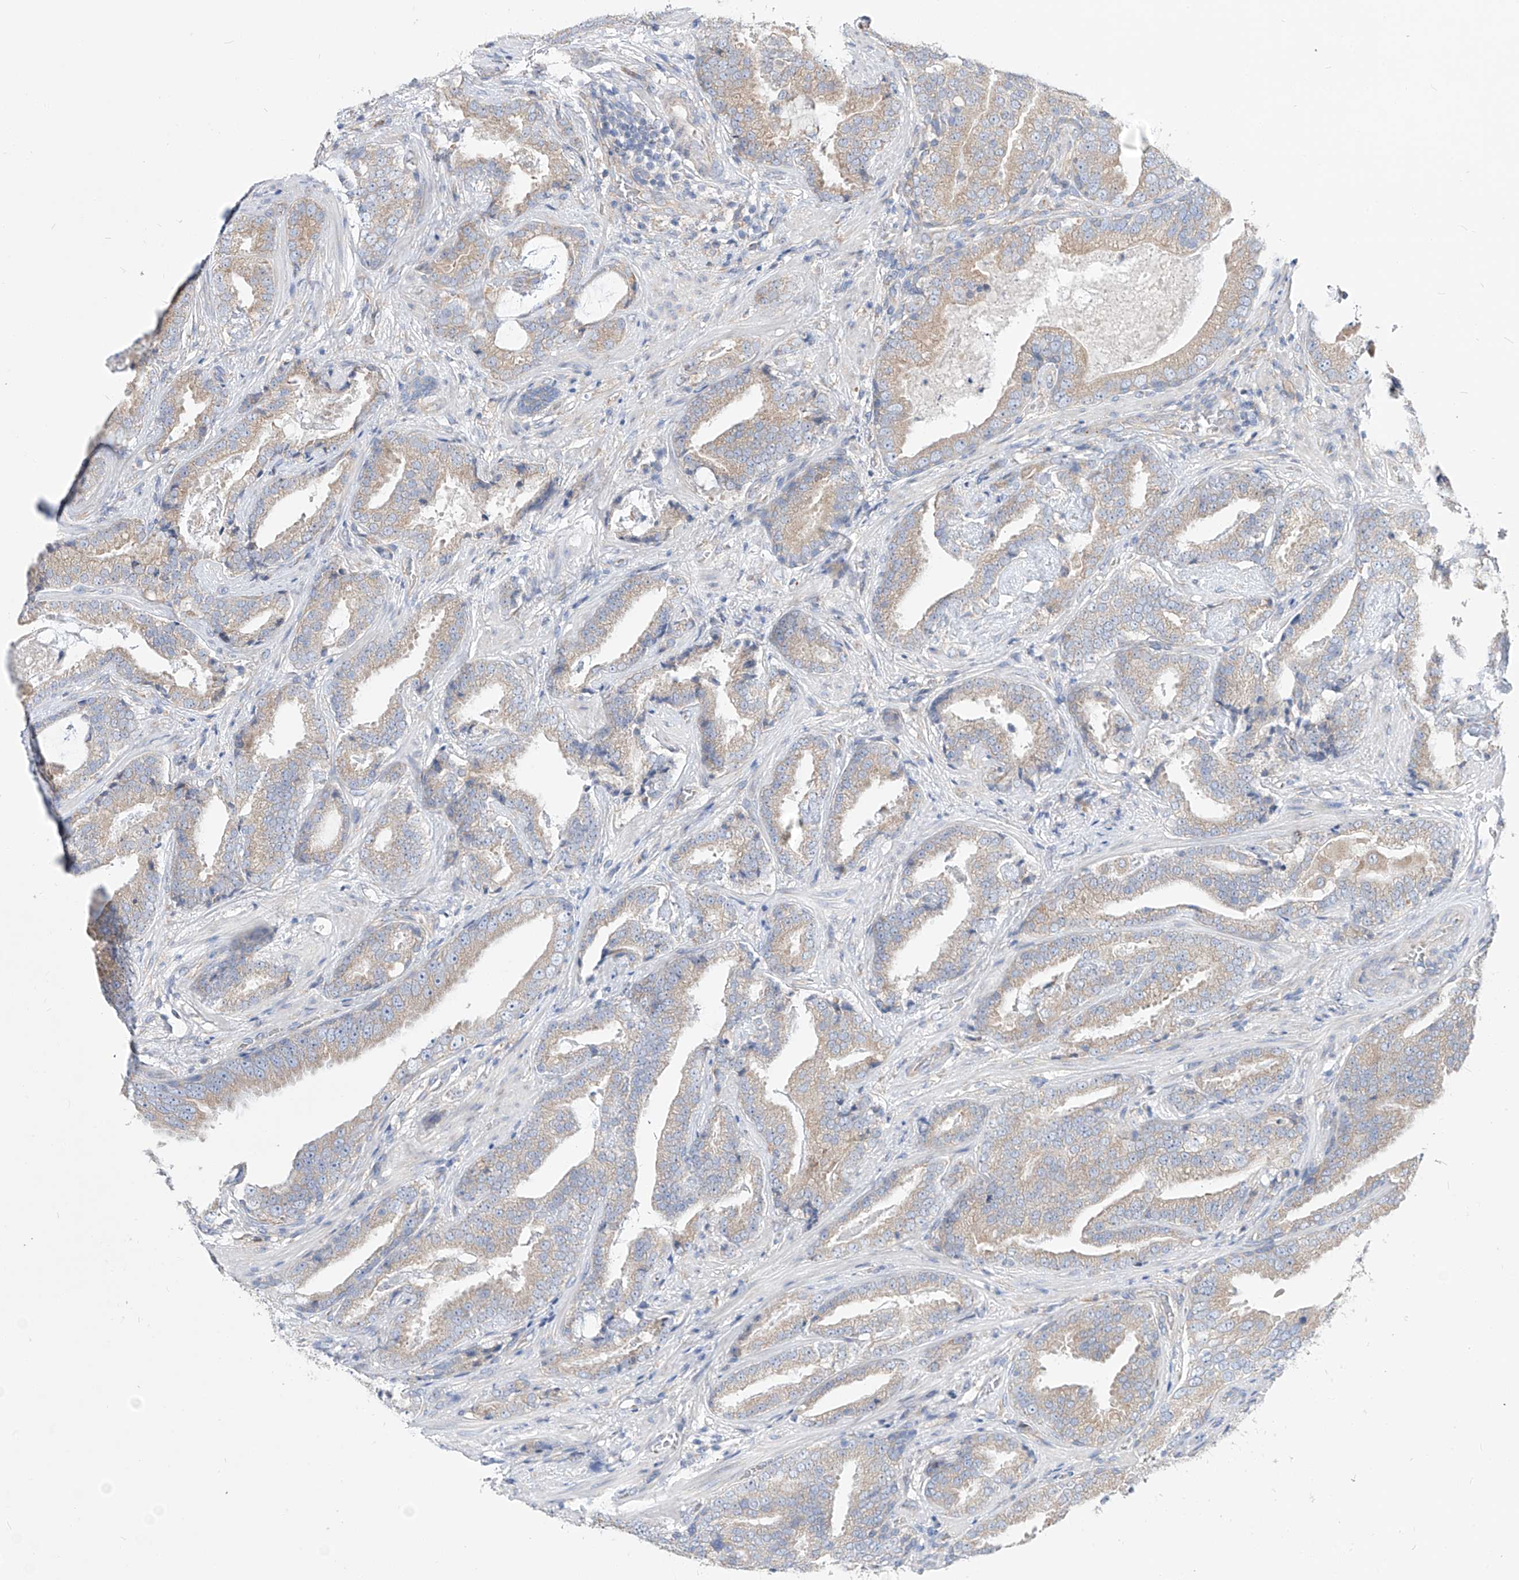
{"staining": {"intensity": "weak", "quantity": "25%-75%", "location": "cytoplasmic/membranous"}, "tissue": "prostate cancer", "cell_type": "Tumor cells", "image_type": "cancer", "snomed": [{"axis": "morphology", "description": "Adenocarcinoma, Low grade"}, {"axis": "topography", "description": "Prostate"}], "caption": "Immunohistochemistry histopathology image of prostate cancer stained for a protein (brown), which exhibits low levels of weak cytoplasmic/membranous positivity in approximately 25%-75% of tumor cells.", "gene": "UFL1", "patient": {"sex": "male", "age": 67}}